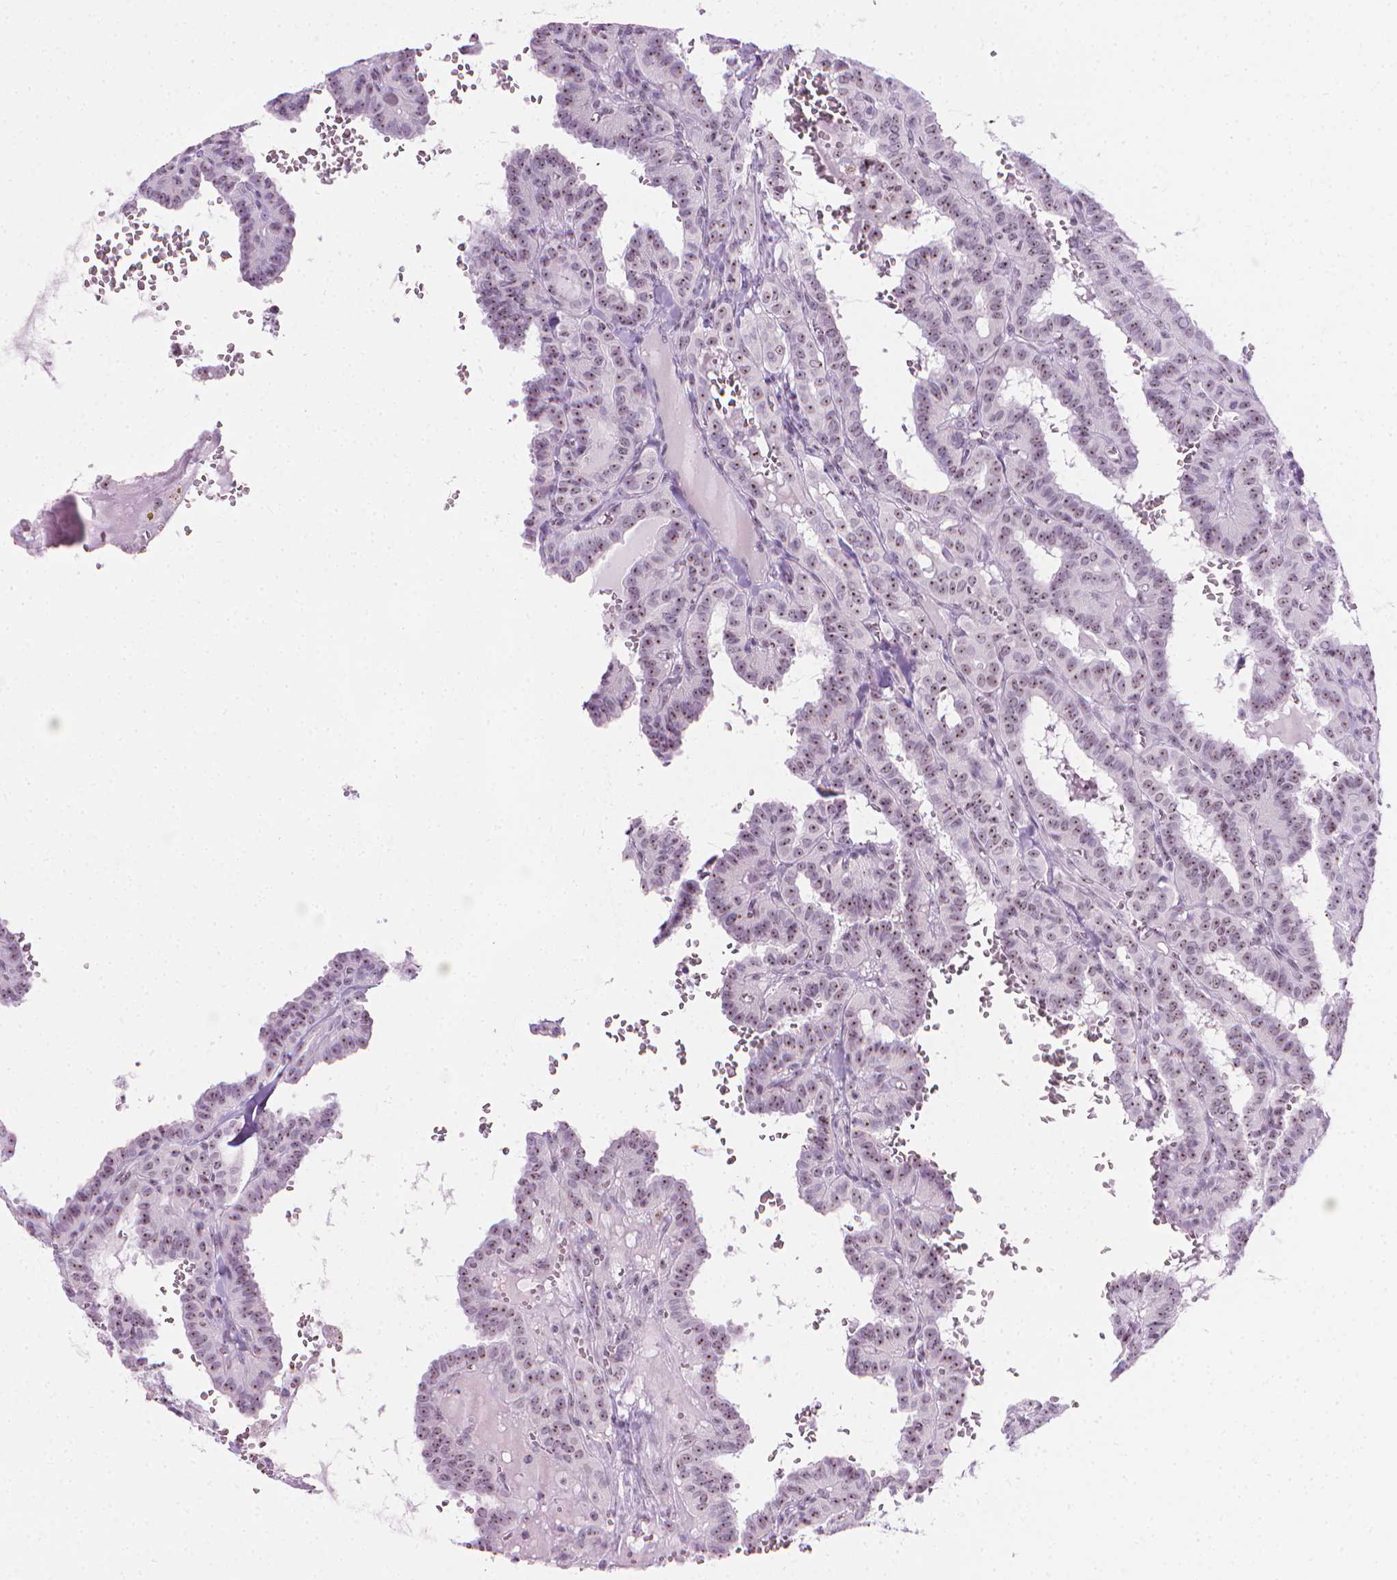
{"staining": {"intensity": "moderate", "quantity": ">75%", "location": "nuclear"}, "tissue": "thyroid cancer", "cell_type": "Tumor cells", "image_type": "cancer", "snomed": [{"axis": "morphology", "description": "Papillary adenocarcinoma, NOS"}, {"axis": "topography", "description": "Thyroid gland"}], "caption": "A photomicrograph showing moderate nuclear expression in approximately >75% of tumor cells in thyroid cancer, as visualized by brown immunohistochemical staining.", "gene": "NOL7", "patient": {"sex": "female", "age": 21}}